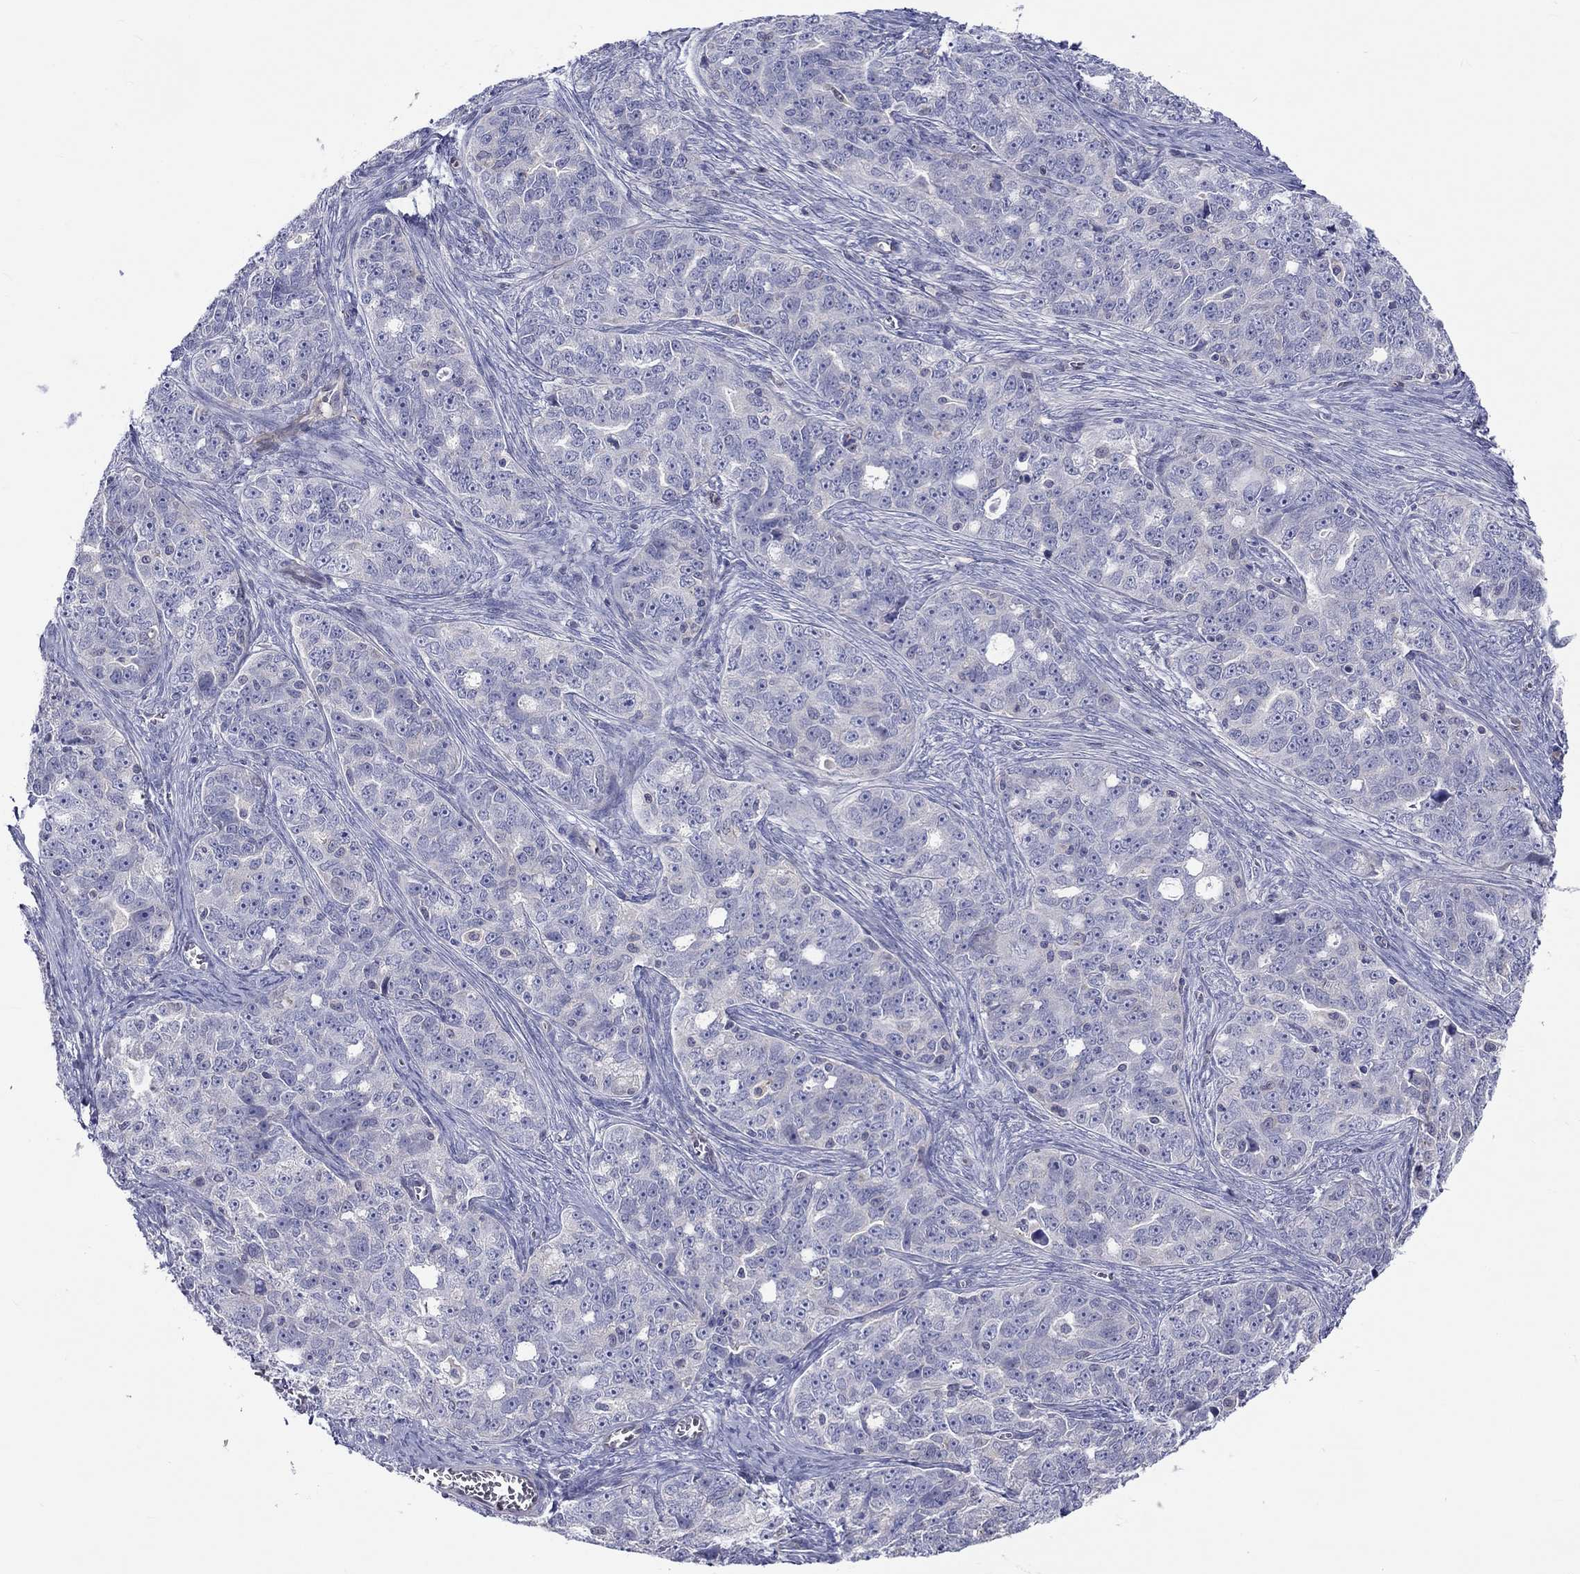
{"staining": {"intensity": "negative", "quantity": "none", "location": "none"}, "tissue": "ovarian cancer", "cell_type": "Tumor cells", "image_type": "cancer", "snomed": [{"axis": "morphology", "description": "Cystadenocarcinoma, serous, NOS"}, {"axis": "topography", "description": "Ovary"}], "caption": "Ovarian cancer was stained to show a protein in brown. There is no significant staining in tumor cells.", "gene": "ABCG4", "patient": {"sex": "female", "age": 51}}